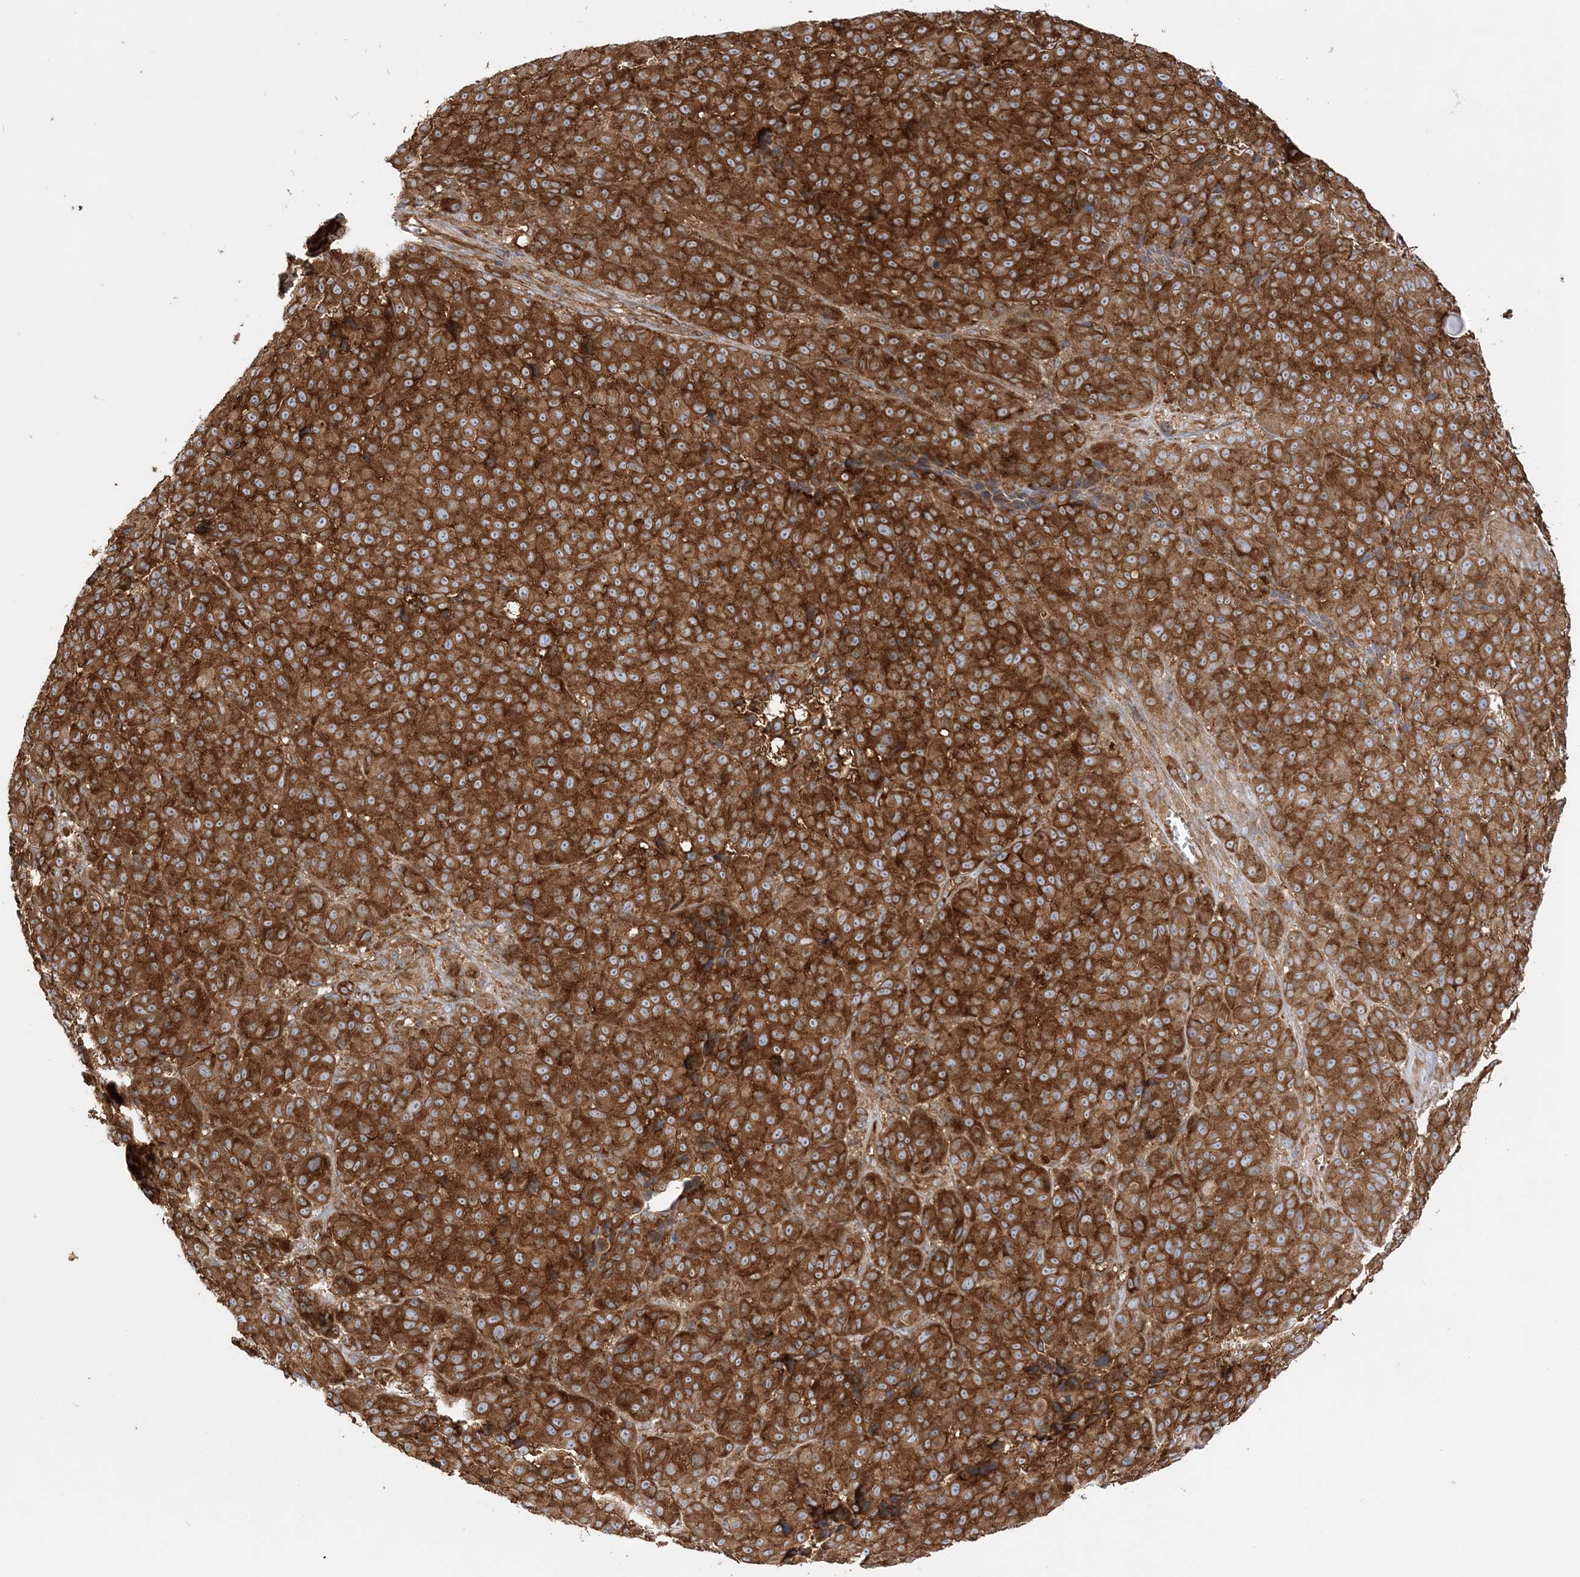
{"staining": {"intensity": "strong", "quantity": ">75%", "location": "cytoplasmic/membranous"}, "tissue": "melanoma", "cell_type": "Tumor cells", "image_type": "cancer", "snomed": [{"axis": "morphology", "description": "Malignant melanoma, NOS"}, {"axis": "topography", "description": "Skin"}], "caption": "Immunohistochemical staining of human melanoma exhibits high levels of strong cytoplasmic/membranous staining in approximately >75% of tumor cells. The protein of interest is shown in brown color, while the nuclei are stained blue.", "gene": "TBC1D5", "patient": {"sex": "male", "age": 73}}